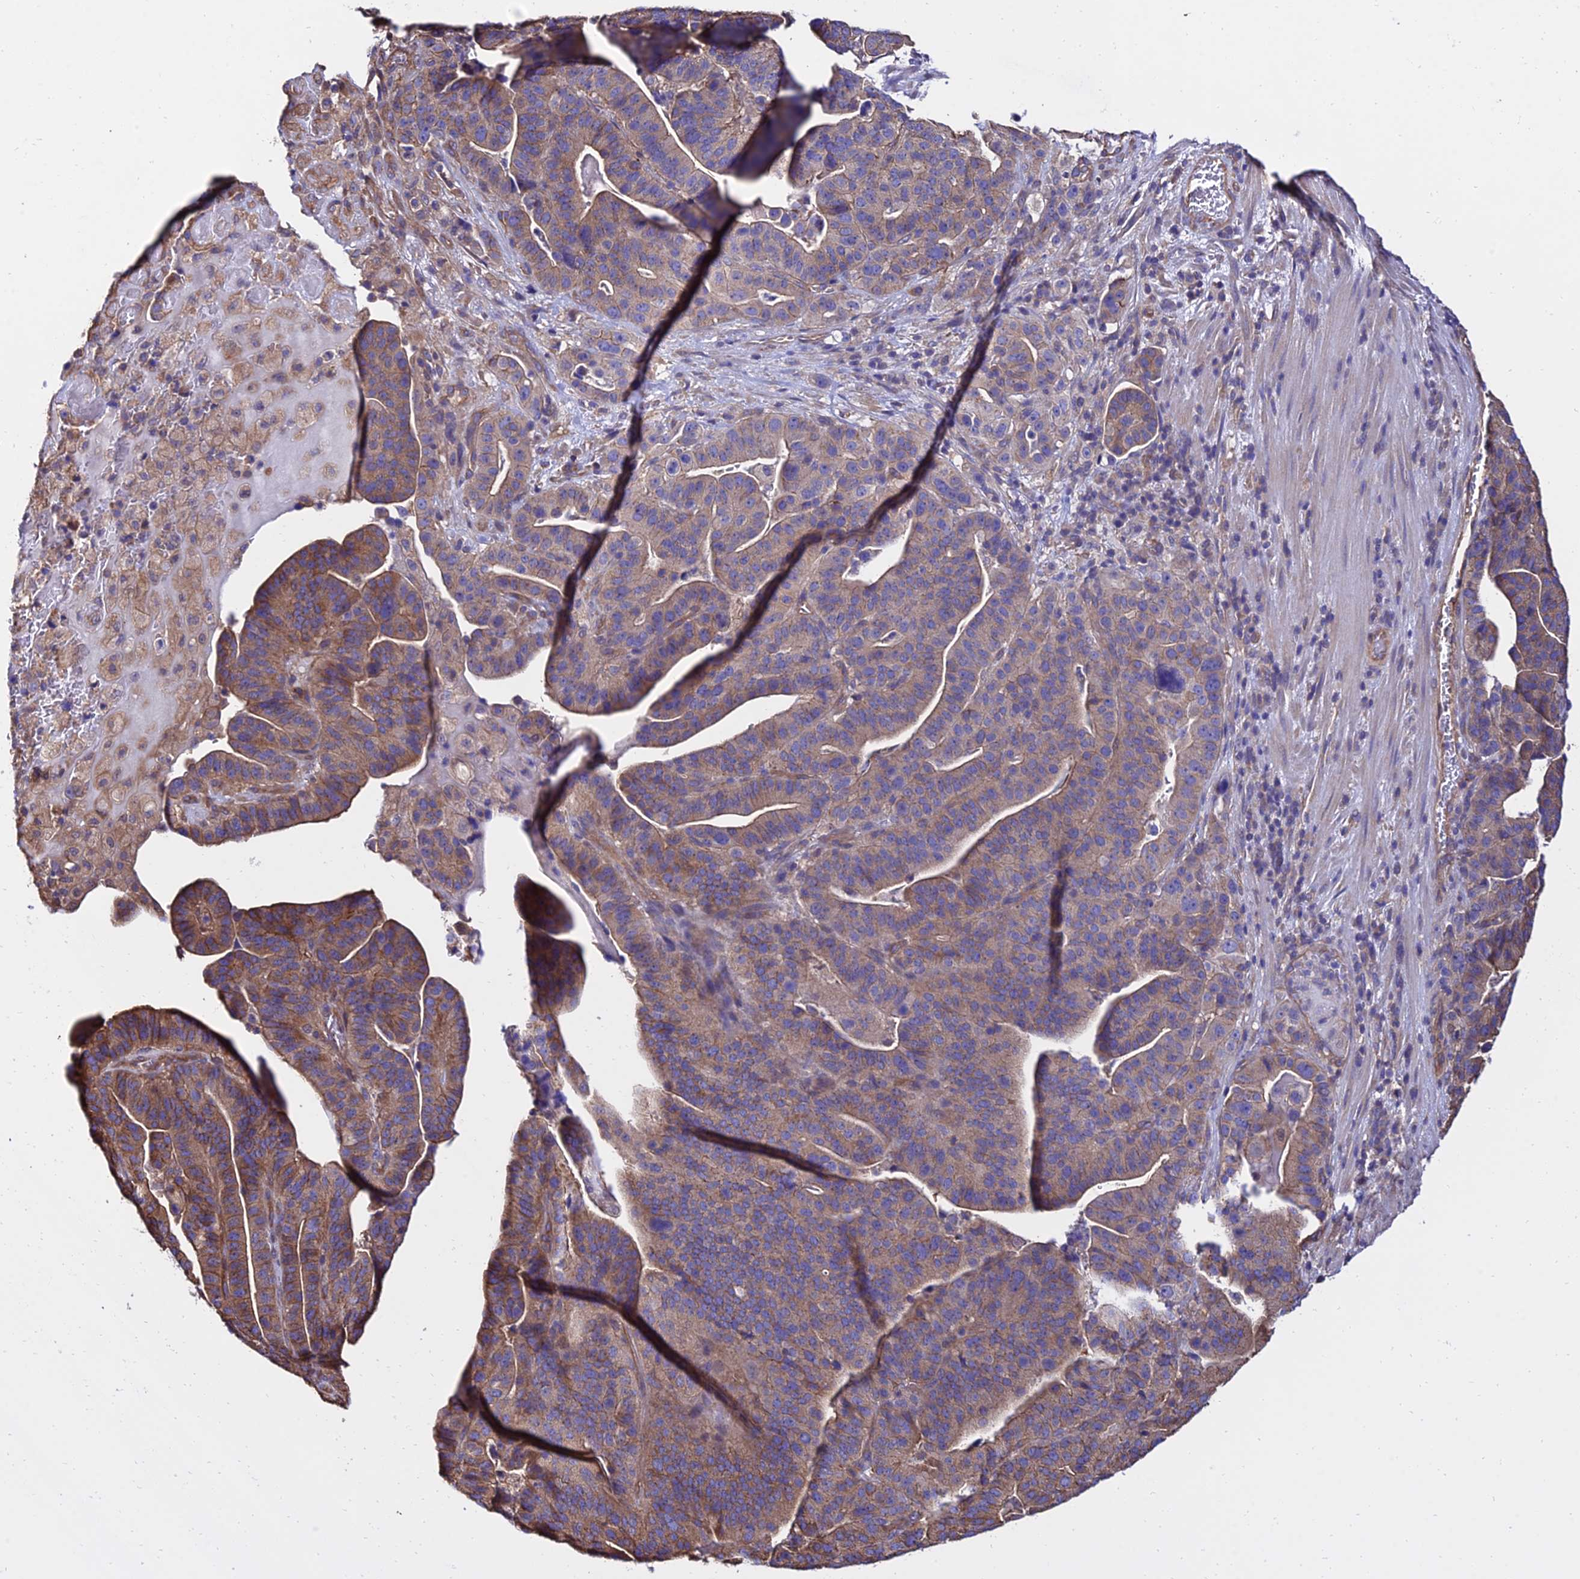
{"staining": {"intensity": "weak", "quantity": ">75%", "location": "cytoplasmic/membranous"}, "tissue": "stomach cancer", "cell_type": "Tumor cells", "image_type": "cancer", "snomed": [{"axis": "morphology", "description": "Adenocarcinoma, NOS"}, {"axis": "topography", "description": "Stomach"}], "caption": "Stomach cancer (adenocarcinoma) stained with a brown dye demonstrates weak cytoplasmic/membranous positive positivity in approximately >75% of tumor cells.", "gene": "CALM2", "patient": {"sex": "male", "age": 48}}